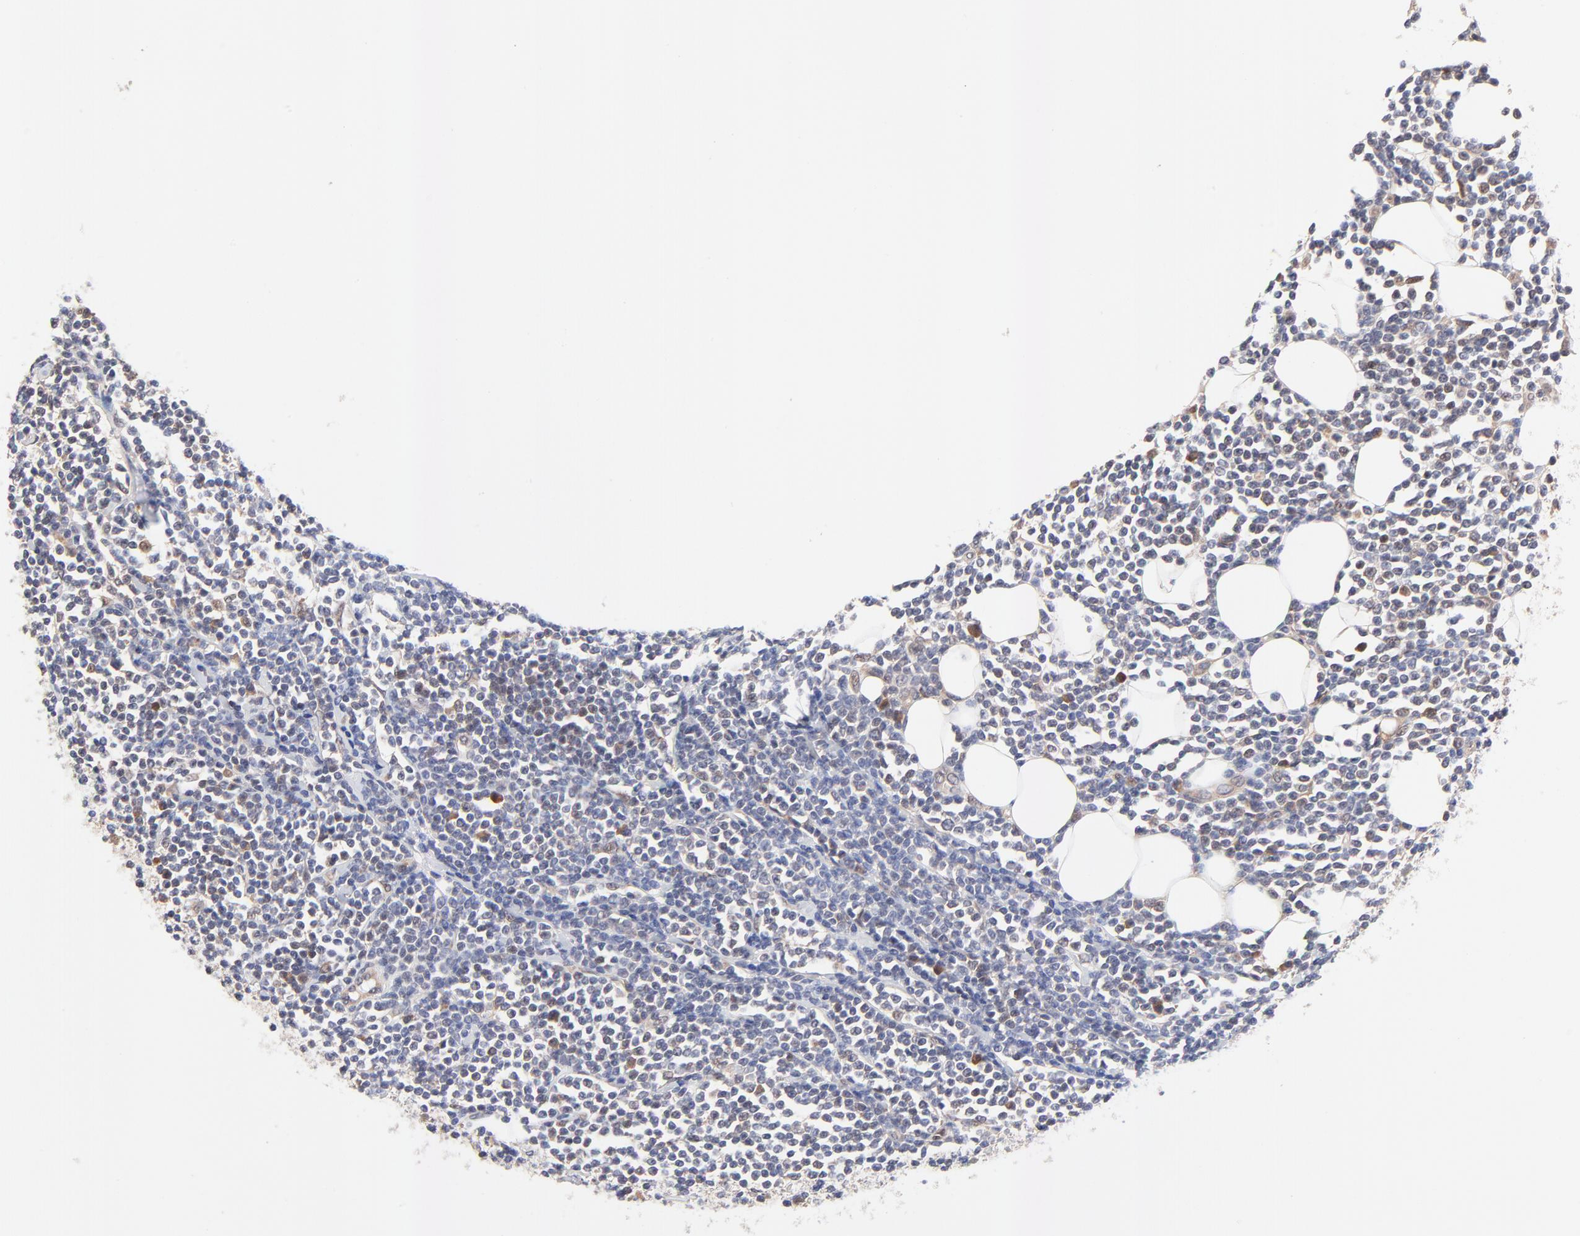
{"staining": {"intensity": "moderate", "quantity": "<25%", "location": "cytoplasmic/membranous,nuclear"}, "tissue": "lymphoma", "cell_type": "Tumor cells", "image_type": "cancer", "snomed": [{"axis": "morphology", "description": "Malignant lymphoma, non-Hodgkin's type, Low grade"}, {"axis": "topography", "description": "Soft tissue"}], "caption": "Immunohistochemical staining of human low-grade malignant lymphoma, non-Hodgkin's type shows moderate cytoplasmic/membranous and nuclear protein staining in about <25% of tumor cells.", "gene": "TXNL1", "patient": {"sex": "male", "age": 92}}